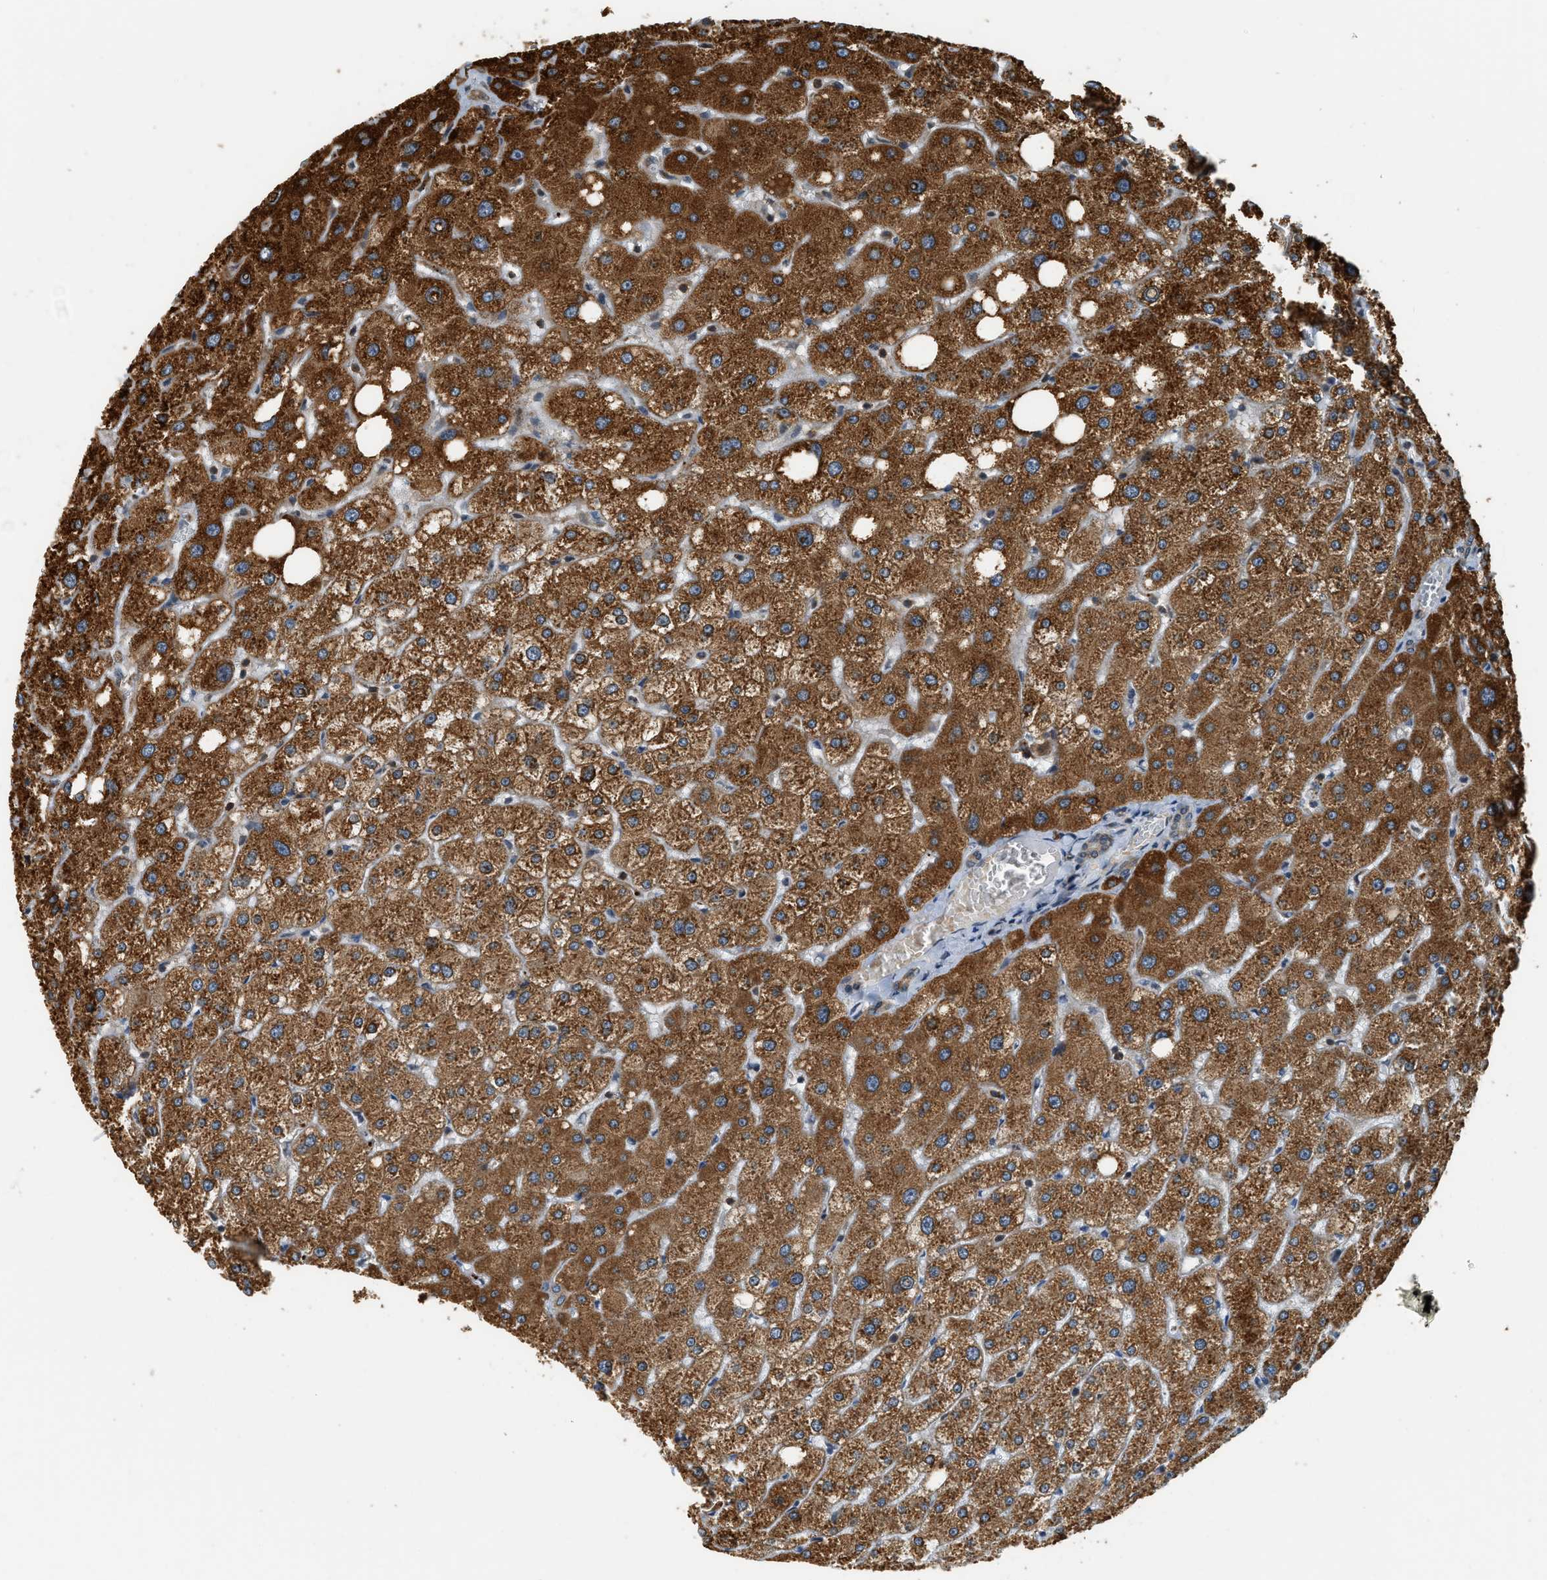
{"staining": {"intensity": "weak", "quantity": "25%-75%", "location": "cytoplasmic/membranous"}, "tissue": "liver", "cell_type": "Cholangiocytes", "image_type": "normal", "snomed": [{"axis": "morphology", "description": "Normal tissue, NOS"}, {"axis": "topography", "description": "Liver"}], "caption": "An image of liver stained for a protein reveals weak cytoplasmic/membranous brown staining in cholangiocytes. The staining was performed using DAB (3,3'-diaminobenzidine), with brown indicating positive protein expression. Nuclei are stained blue with hematoxylin.", "gene": "SEMA4D", "patient": {"sex": "male", "age": 73}}